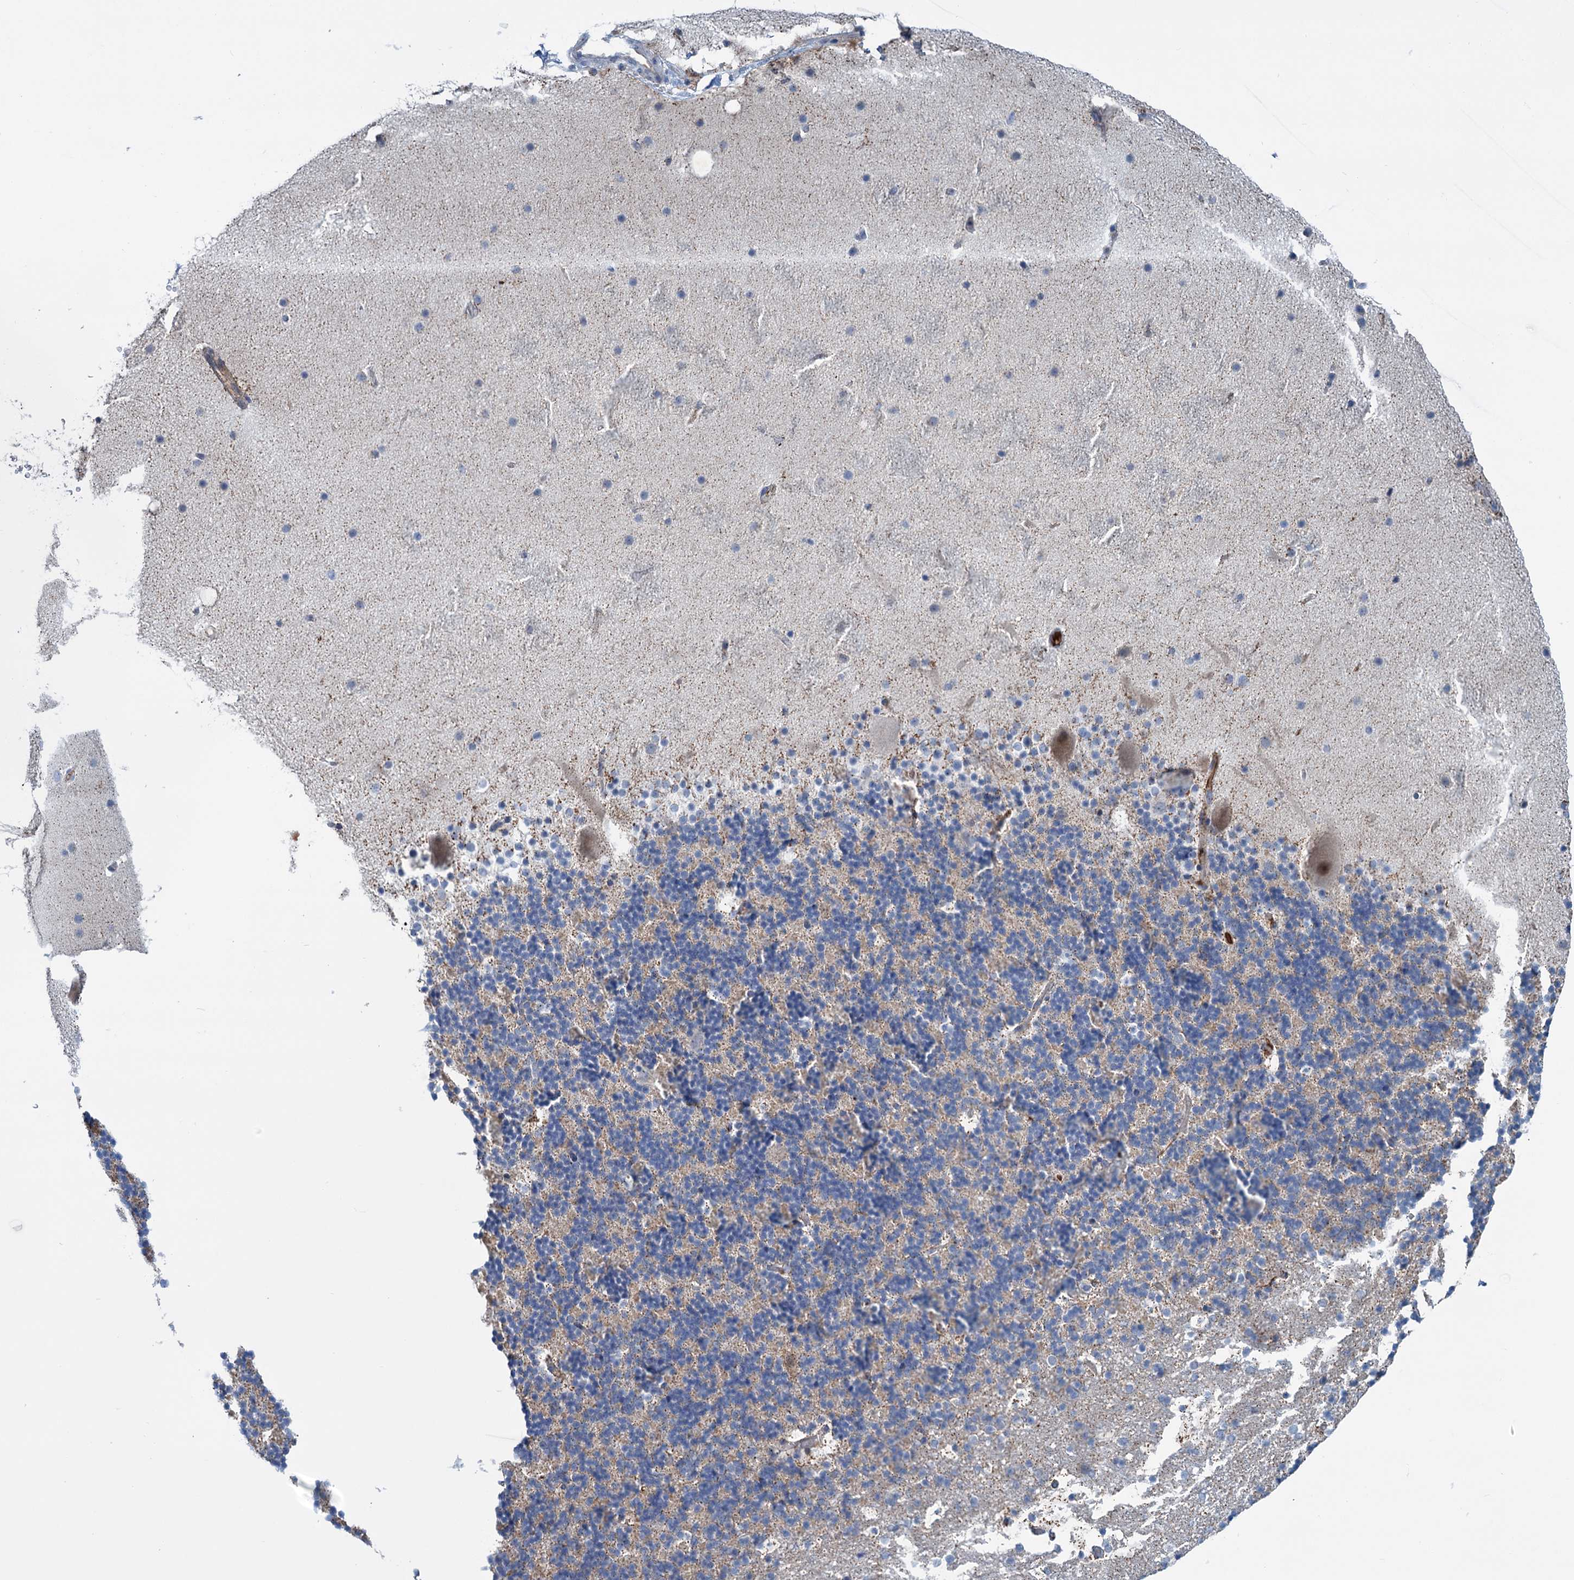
{"staining": {"intensity": "negative", "quantity": "none", "location": "none"}, "tissue": "cerebellum", "cell_type": "Cells in granular layer", "image_type": "normal", "snomed": [{"axis": "morphology", "description": "Normal tissue, NOS"}, {"axis": "topography", "description": "Cerebellum"}], "caption": "High power microscopy histopathology image of an IHC micrograph of unremarkable cerebellum, revealing no significant expression in cells in granular layer.", "gene": "LPIN1", "patient": {"sex": "male", "age": 57}}